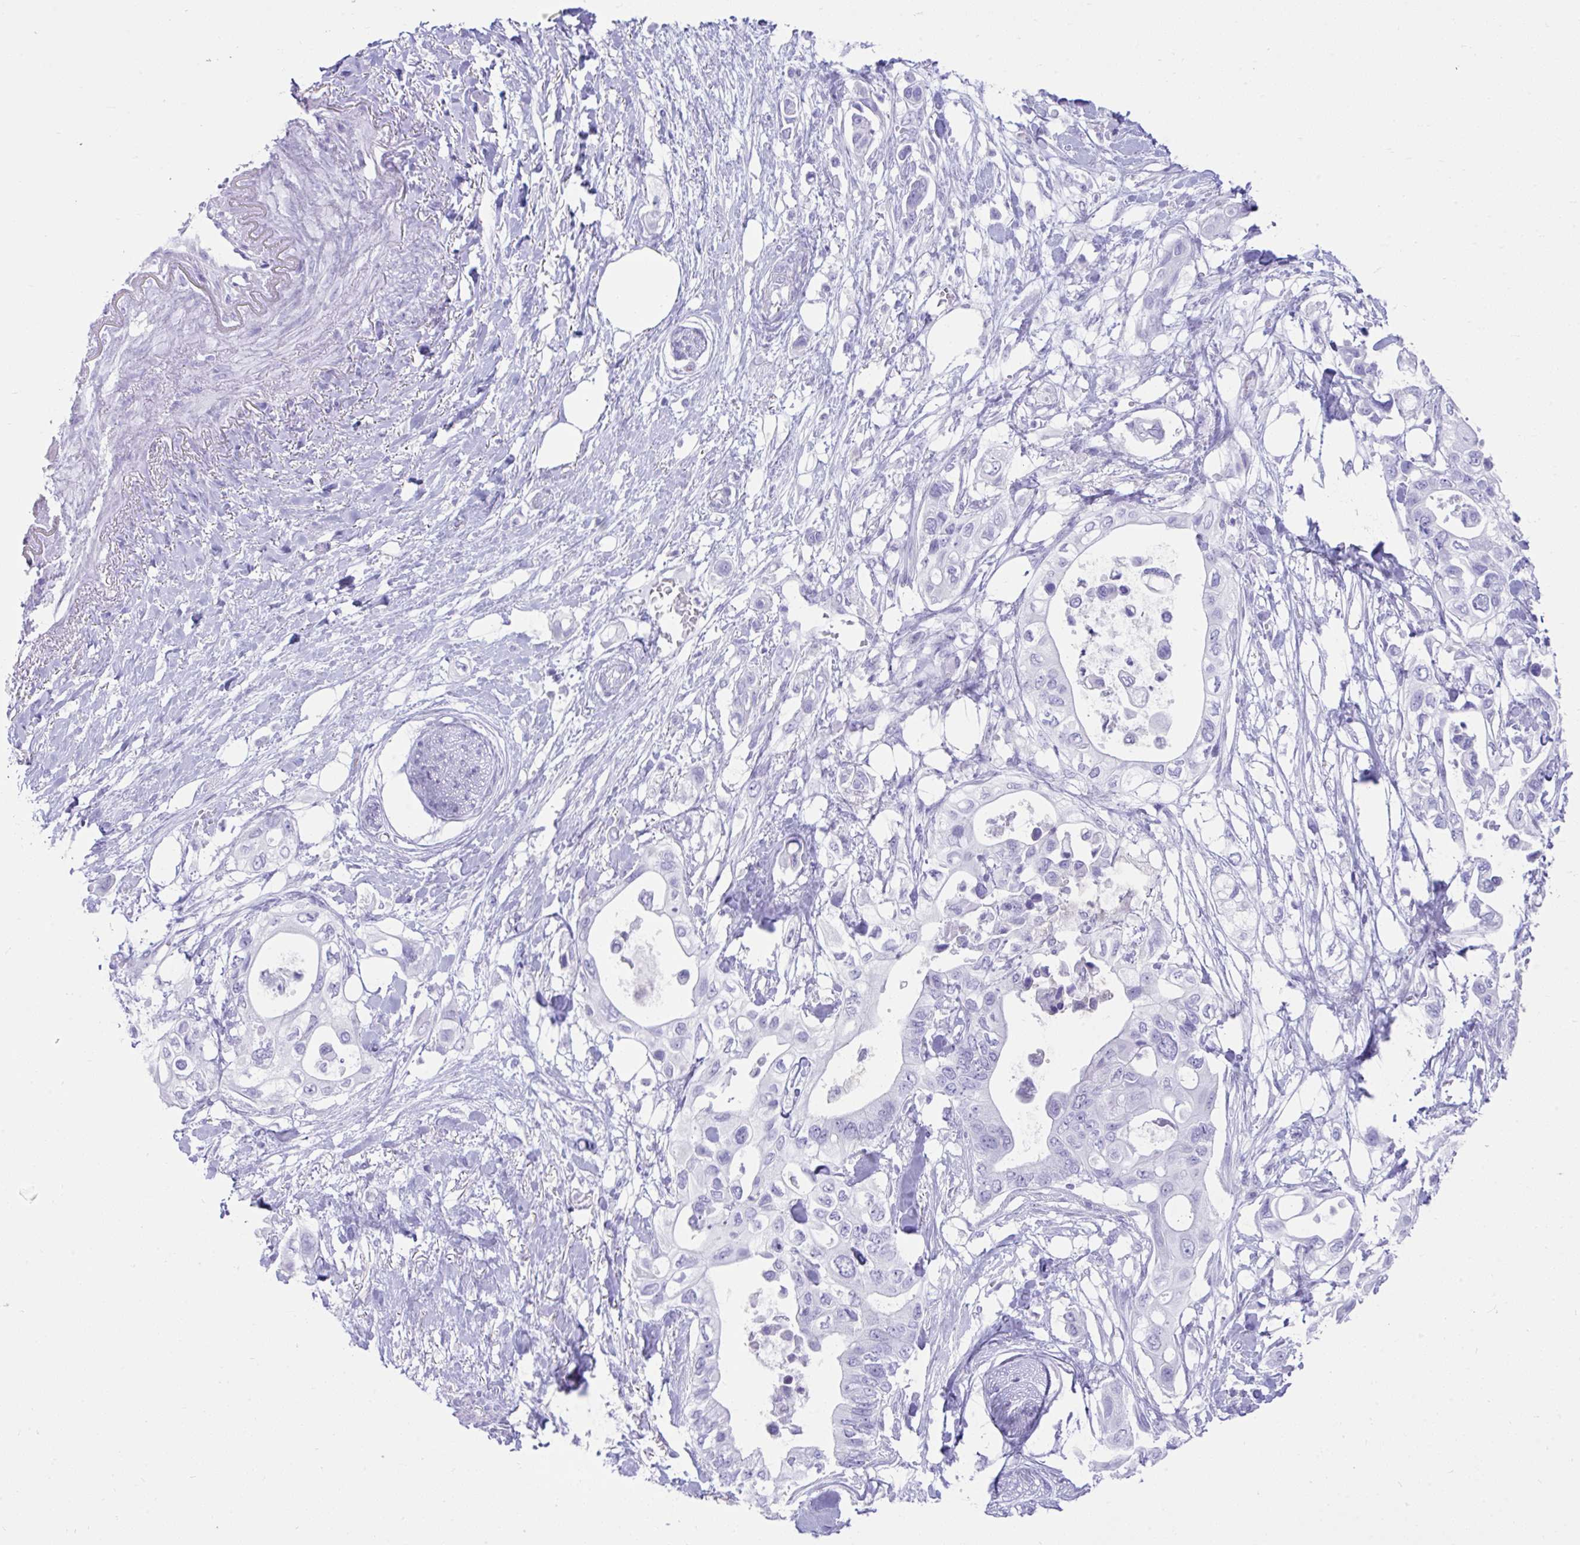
{"staining": {"intensity": "negative", "quantity": "none", "location": "none"}, "tissue": "pancreatic cancer", "cell_type": "Tumor cells", "image_type": "cancer", "snomed": [{"axis": "morphology", "description": "Adenocarcinoma, NOS"}, {"axis": "topography", "description": "Pancreas"}], "caption": "Immunohistochemistry (IHC) of human adenocarcinoma (pancreatic) displays no staining in tumor cells.", "gene": "PSCA", "patient": {"sex": "female", "age": 63}}